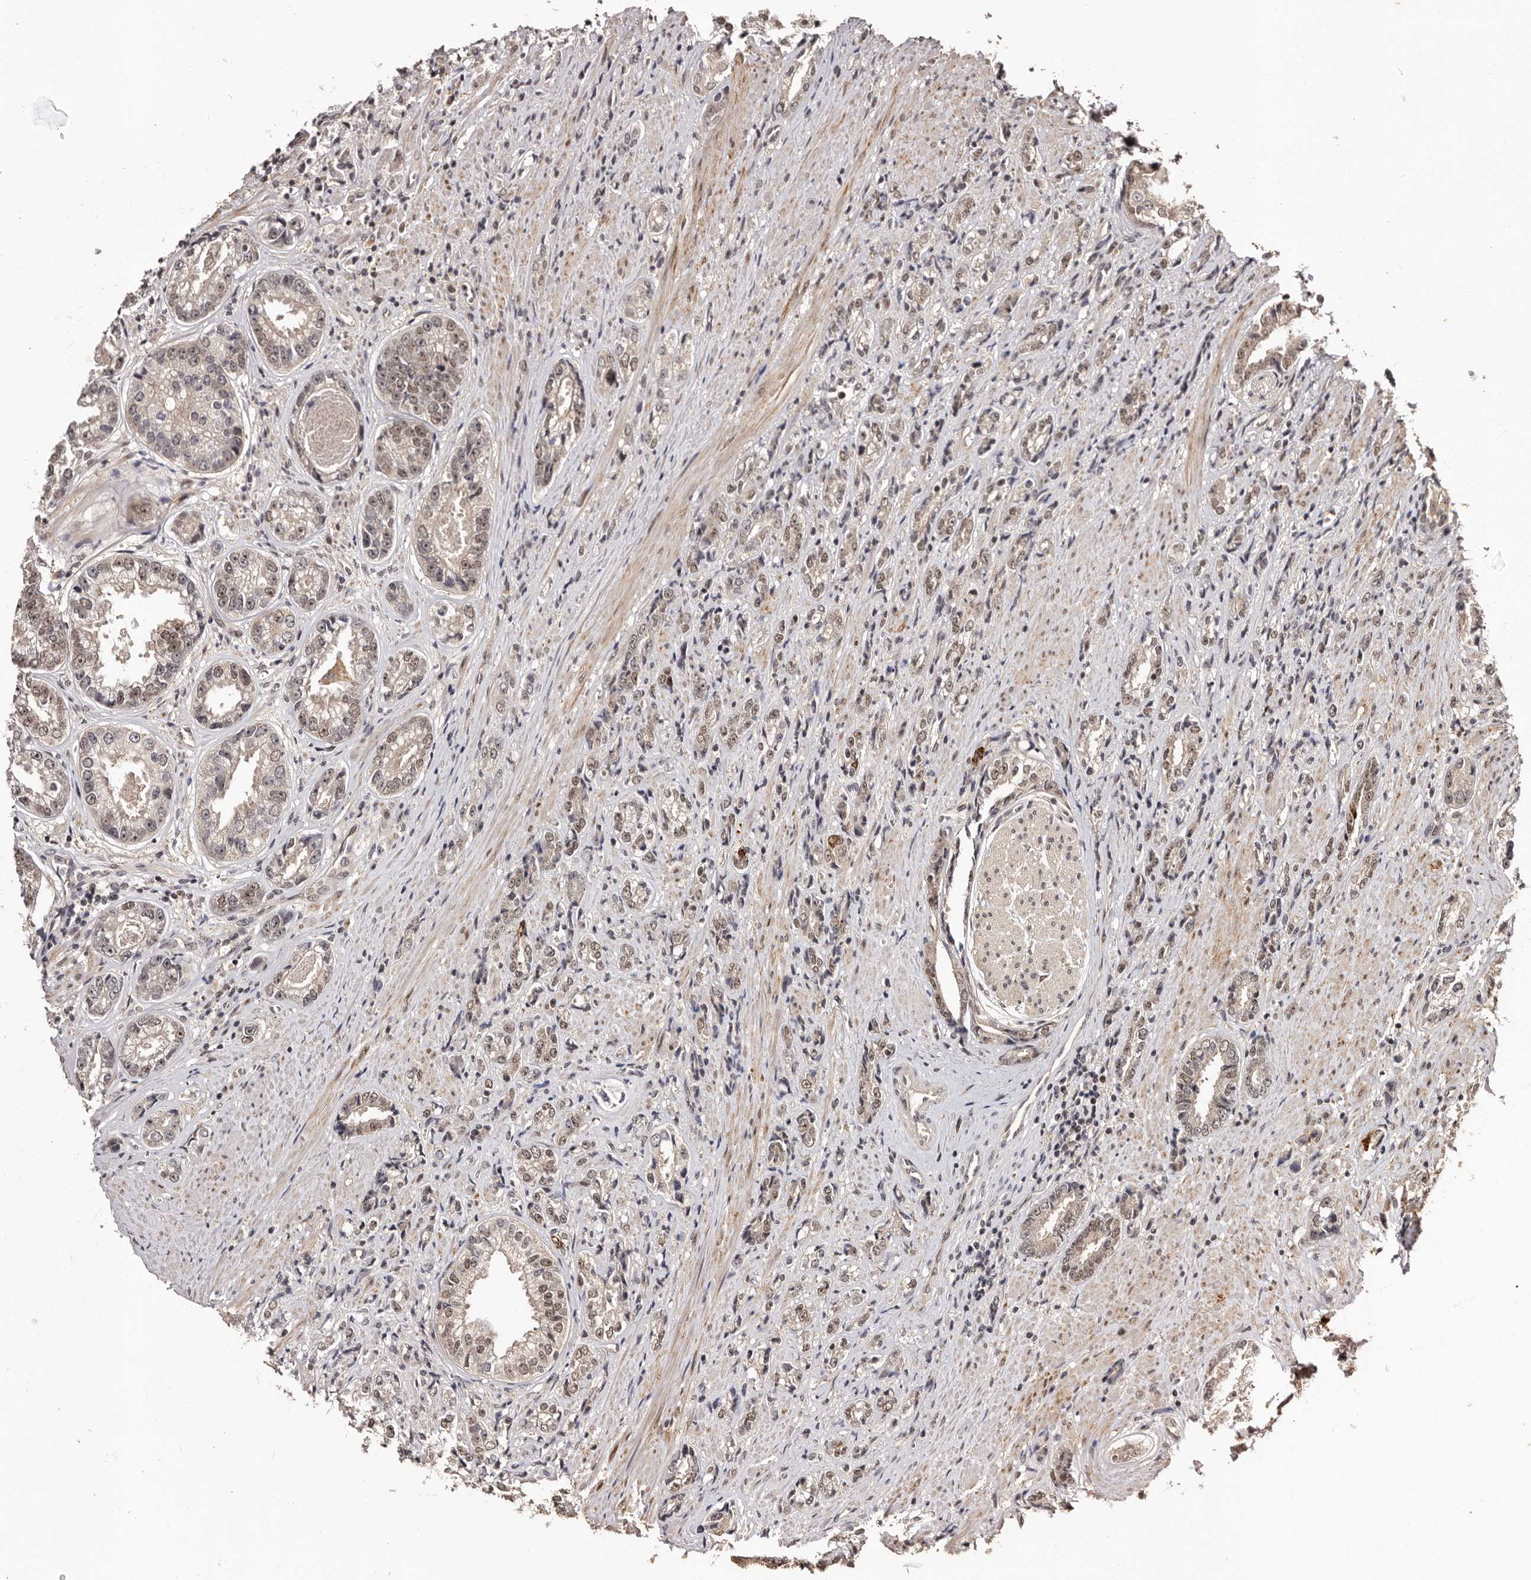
{"staining": {"intensity": "weak", "quantity": ">75%", "location": "cytoplasmic/membranous,nuclear"}, "tissue": "prostate cancer", "cell_type": "Tumor cells", "image_type": "cancer", "snomed": [{"axis": "morphology", "description": "Adenocarcinoma, High grade"}, {"axis": "topography", "description": "Prostate"}], "caption": "IHC (DAB) staining of prostate cancer demonstrates weak cytoplasmic/membranous and nuclear protein staining in approximately >75% of tumor cells. (brown staining indicates protein expression, while blue staining denotes nuclei).", "gene": "TBC1D22B", "patient": {"sex": "male", "age": 61}}